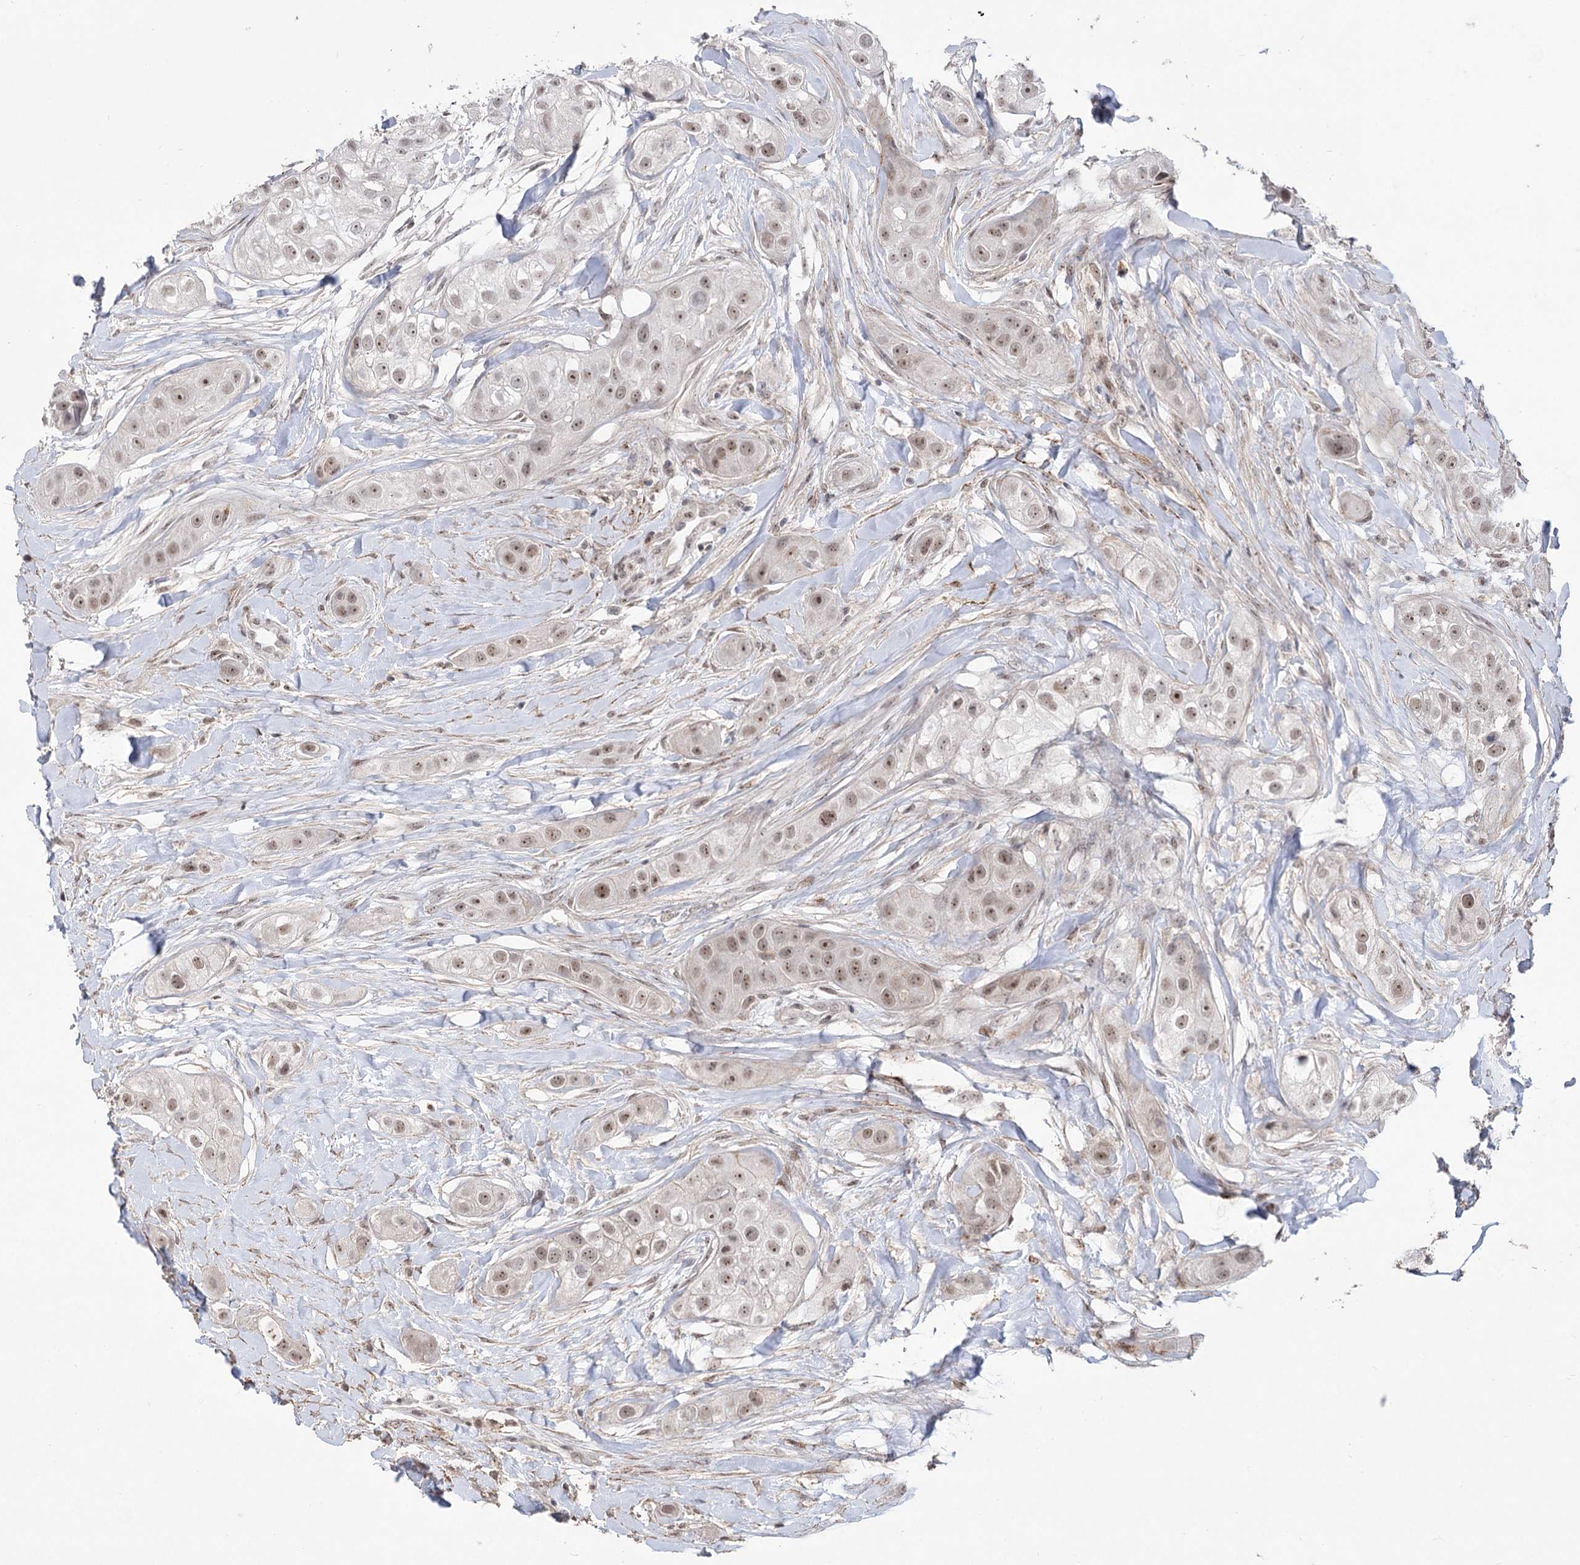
{"staining": {"intensity": "moderate", "quantity": ">75%", "location": "nuclear"}, "tissue": "head and neck cancer", "cell_type": "Tumor cells", "image_type": "cancer", "snomed": [{"axis": "morphology", "description": "Normal tissue, NOS"}, {"axis": "morphology", "description": "Squamous cell carcinoma, NOS"}, {"axis": "topography", "description": "Skeletal muscle"}, {"axis": "topography", "description": "Head-Neck"}], "caption": "Protein staining of squamous cell carcinoma (head and neck) tissue exhibits moderate nuclear positivity in approximately >75% of tumor cells.", "gene": "ZSCAN23", "patient": {"sex": "male", "age": 51}}